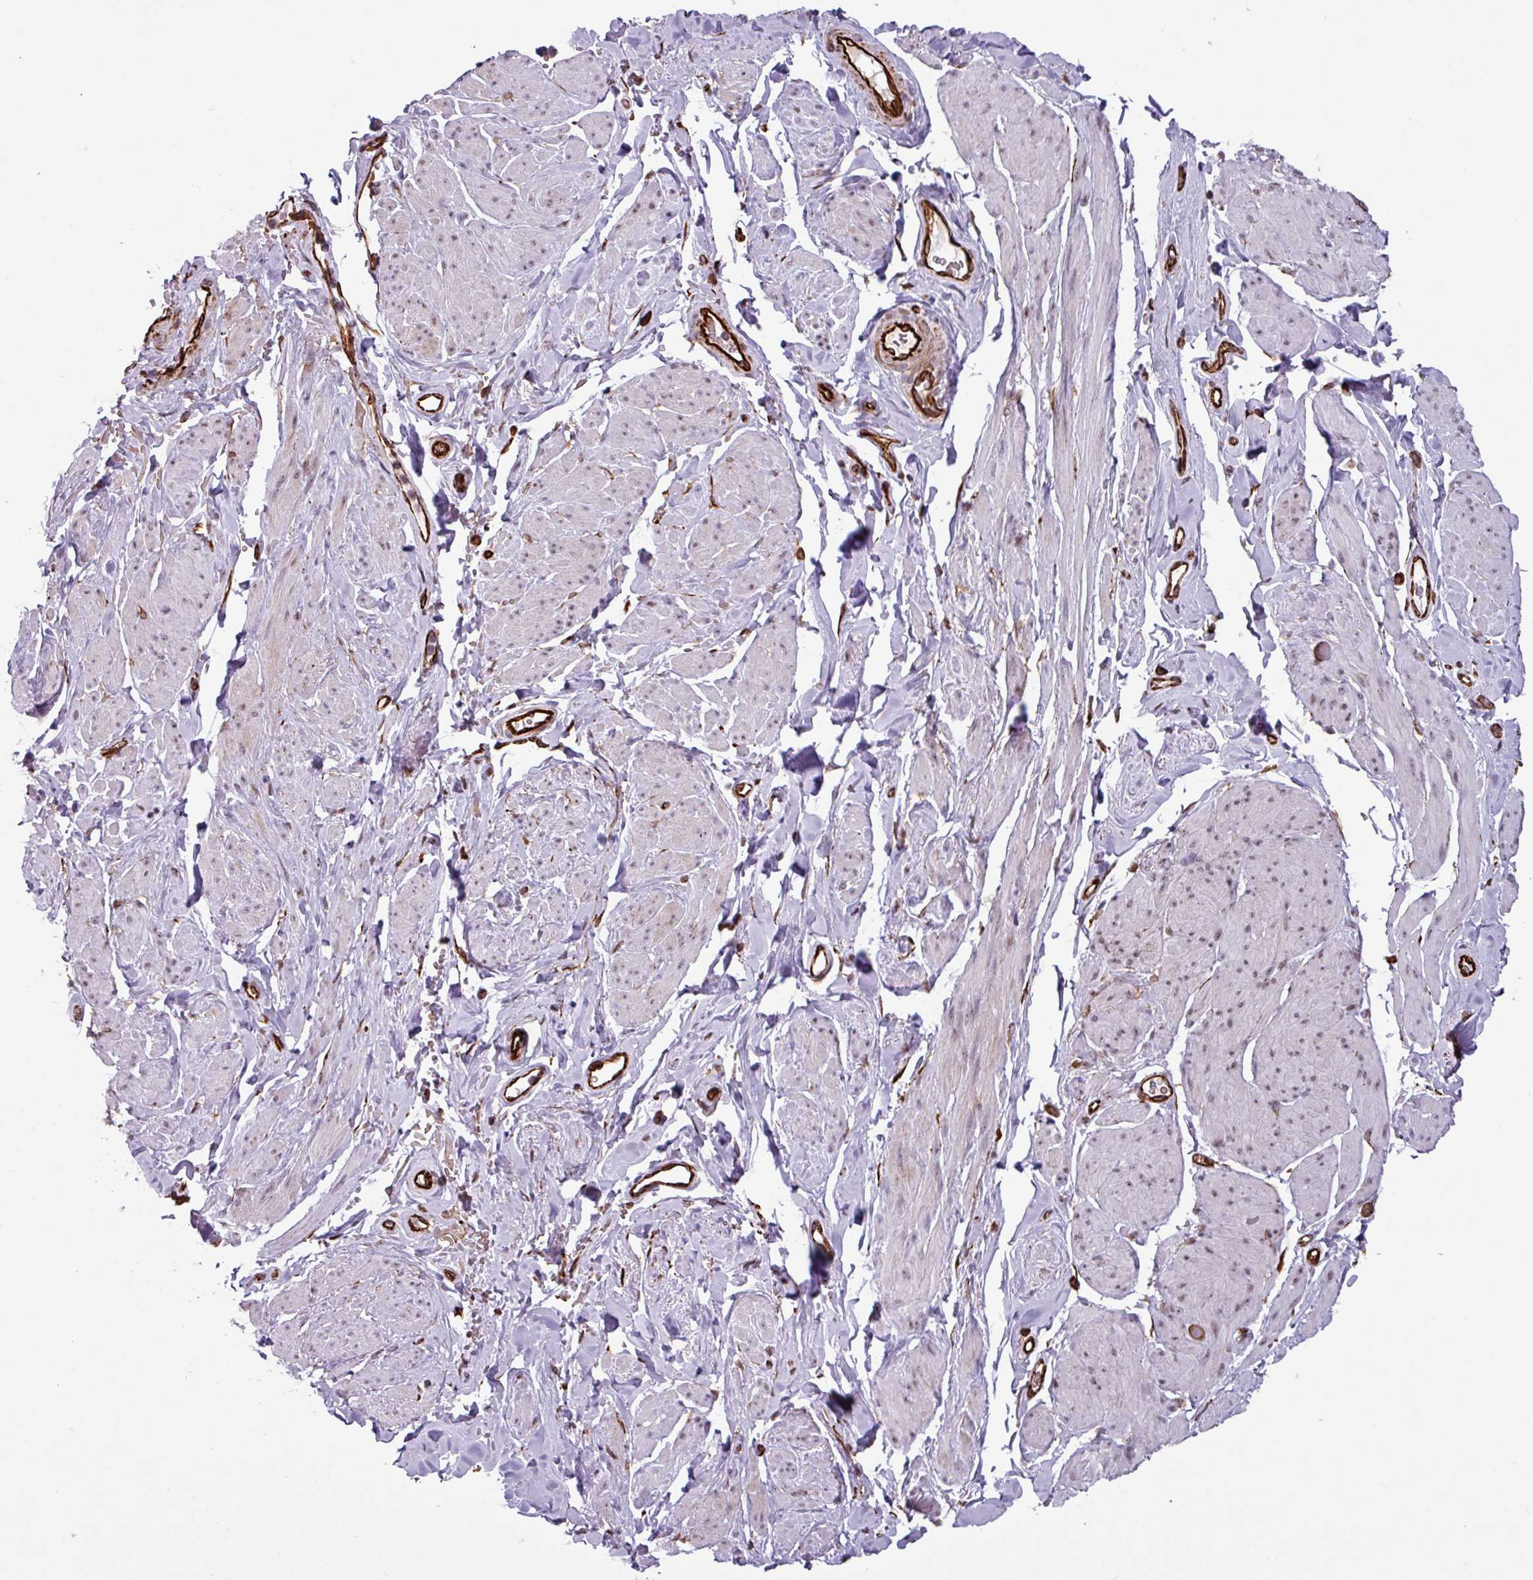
{"staining": {"intensity": "weak", "quantity": "25%-75%", "location": "nuclear"}, "tissue": "smooth muscle", "cell_type": "Smooth muscle cells", "image_type": "normal", "snomed": [{"axis": "morphology", "description": "Normal tissue, NOS"}, {"axis": "topography", "description": "Smooth muscle"}, {"axis": "topography", "description": "Peripheral nerve tissue"}], "caption": "A high-resolution micrograph shows immunohistochemistry (IHC) staining of normal smooth muscle, which shows weak nuclear positivity in approximately 25%-75% of smooth muscle cells.", "gene": "CHD3", "patient": {"sex": "male", "age": 69}}